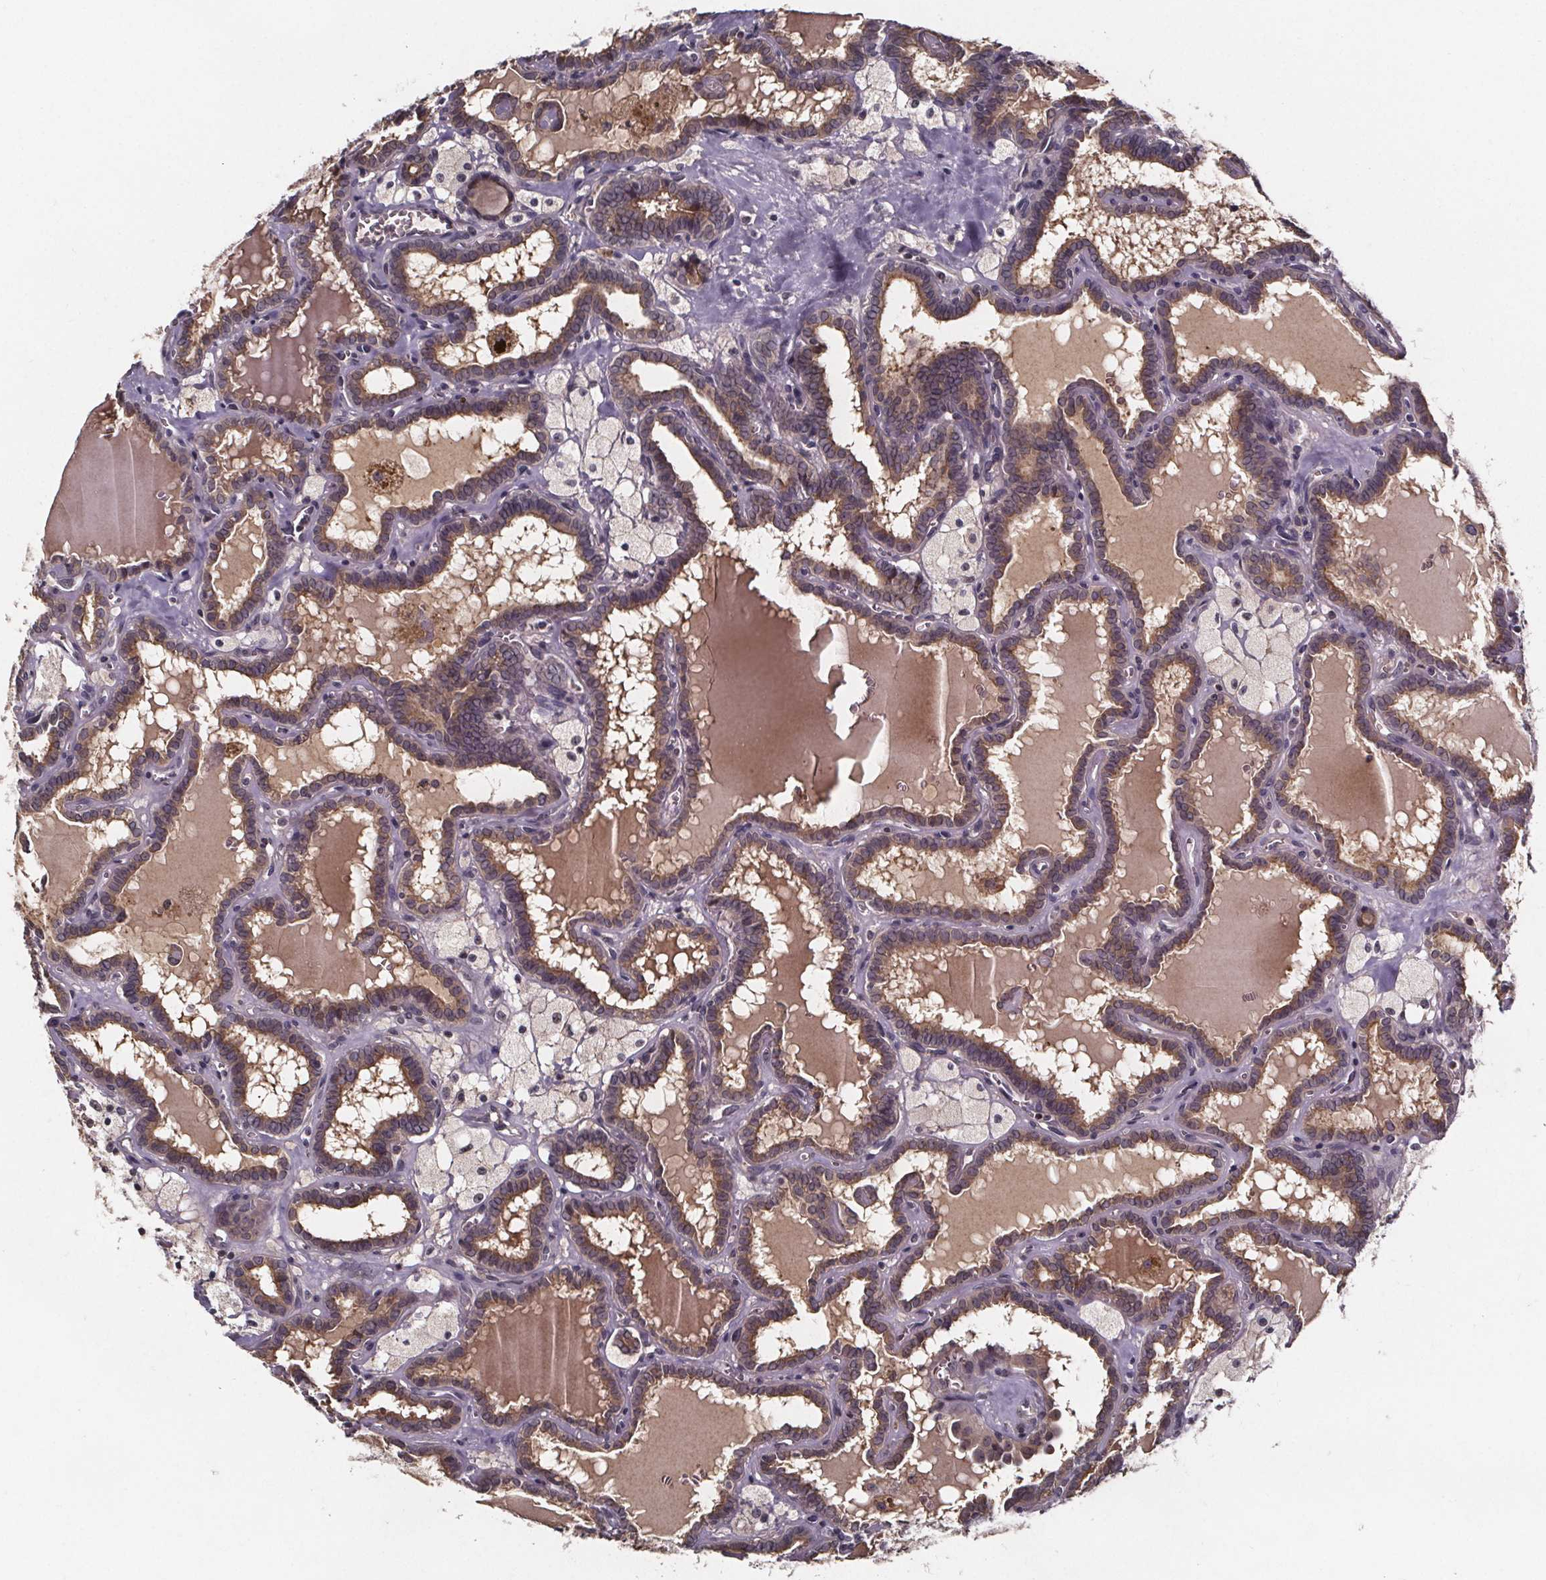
{"staining": {"intensity": "moderate", "quantity": ">75%", "location": "cytoplasmic/membranous"}, "tissue": "thyroid cancer", "cell_type": "Tumor cells", "image_type": "cancer", "snomed": [{"axis": "morphology", "description": "Papillary adenocarcinoma, NOS"}, {"axis": "topography", "description": "Thyroid gland"}], "caption": "Protein expression analysis of human thyroid cancer reveals moderate cytoplasmic/membranous positivity in approximately >75% of tumor cells.", "gene": "SMIM1", "patient": {"sex": "female", "age": 39}}